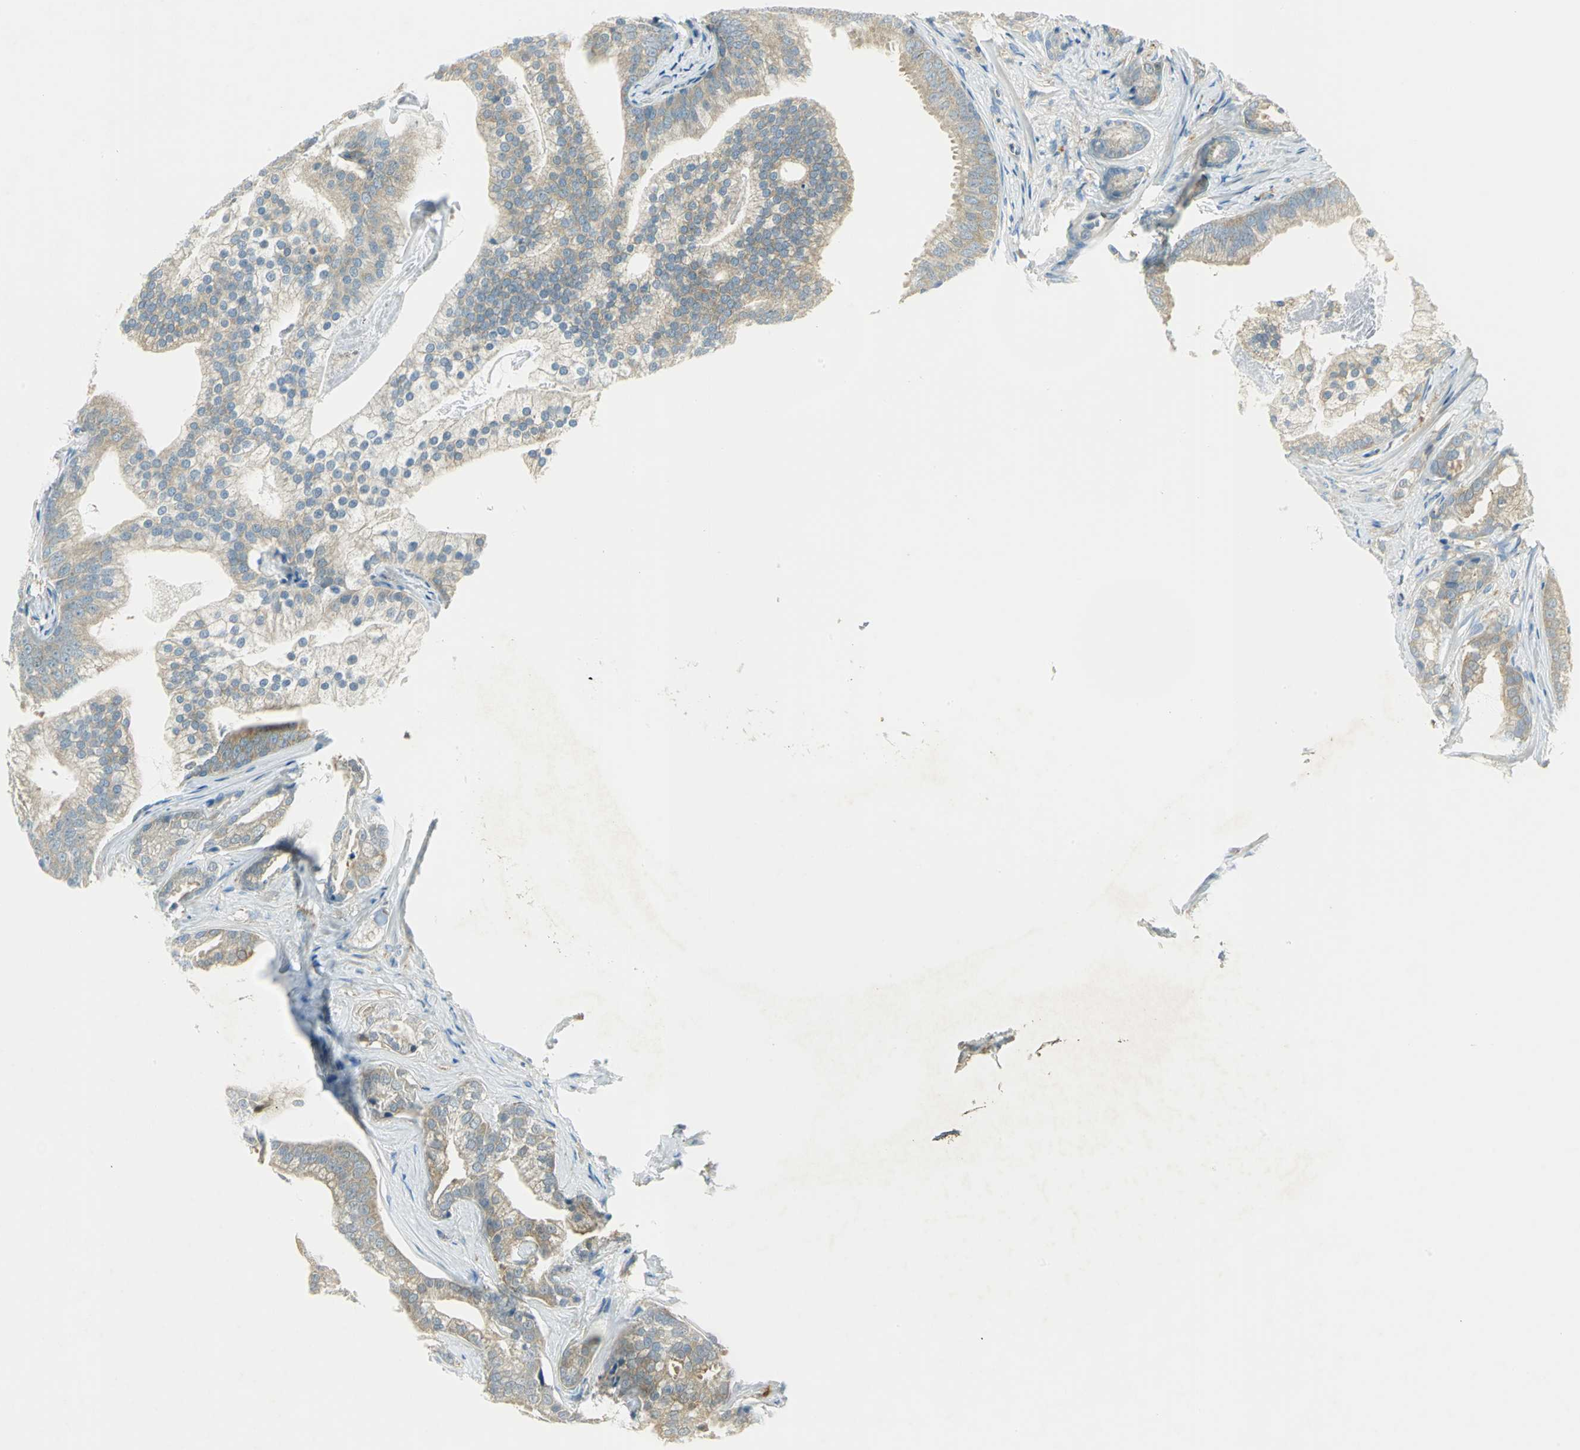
{"staining": {"intensity": "weak", "quantity": ">75%", "location": "cytoplasmic/membranous"}, "tissue": "prostate cancer", "cell_type": "Tumor cells", "image_type": "cancer", "snomed": [{"axis": "morphology", "description": "Adenocarcinoma, Low grade"}, {"axis": "topography", "description": "Prostate"}], "caption": "IHC of low-grade adenocarcinoma (prostate) exhibits low levels of weak cytoplasmic/membranous positivity in approximately >75% of tumor cells.", "gene": "TSC22D2", "patient": {"sex": "male", "age": 58}}